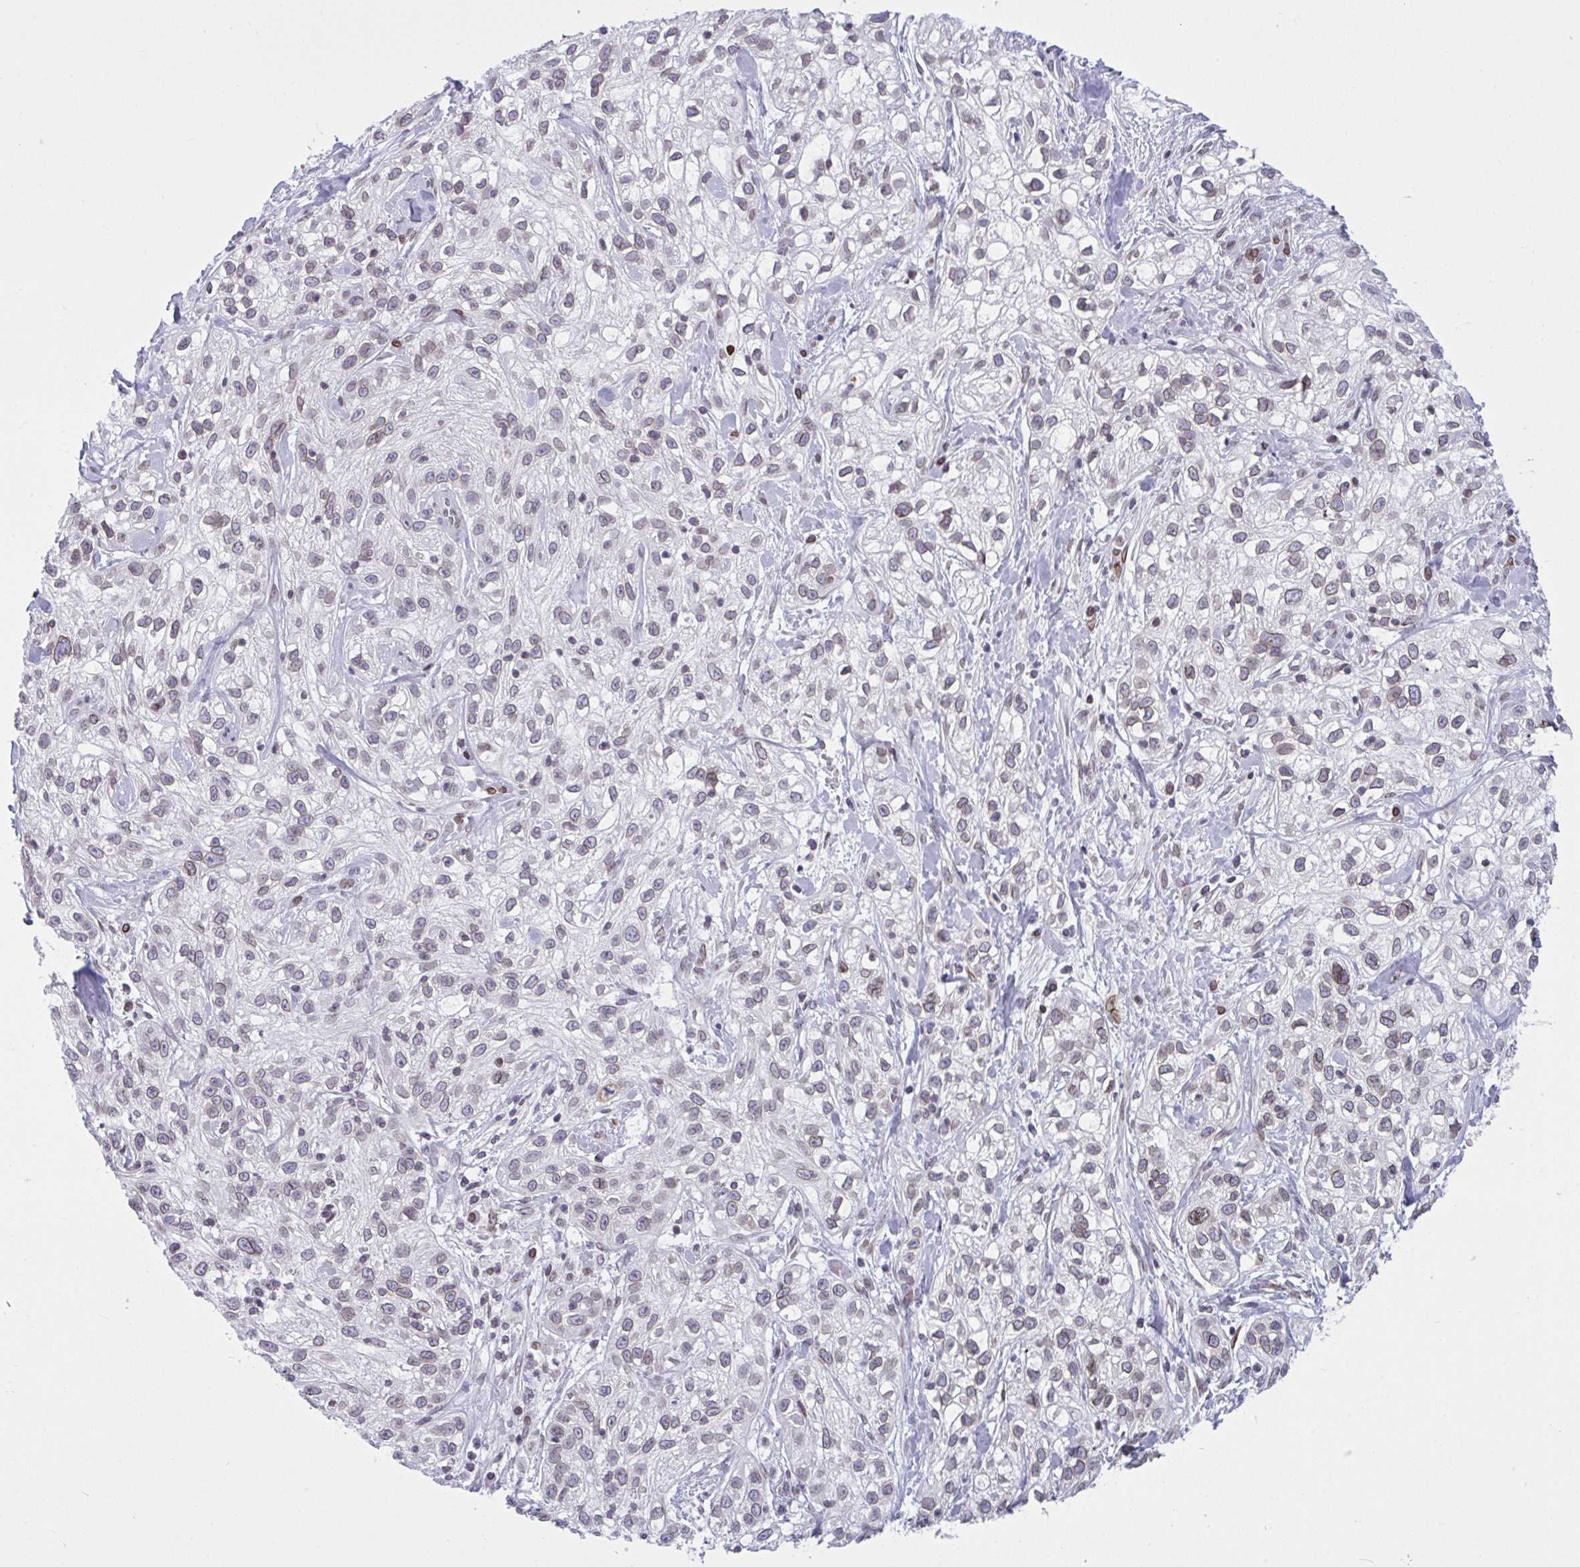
{"staining": {"intensity": "negative", "quantity": "none", "location": "none"}, "tissue": "skin cancer", "cell_type": "Tumor cells", "image_type": "cancer", "snomed": [{"axis": "morphology", "description": "Squamous cell carcinoma, NOS"}, {"axis": "topography", "description": "Skin"}], "caption": "A high-resolution photomicrograph shows immunohistochemistry (IHC) staining of skin cancer, which shows no significant positivity in tumor cells.", "gene": "LMNB2", "patient": {"sex": "male", "age": 82}}